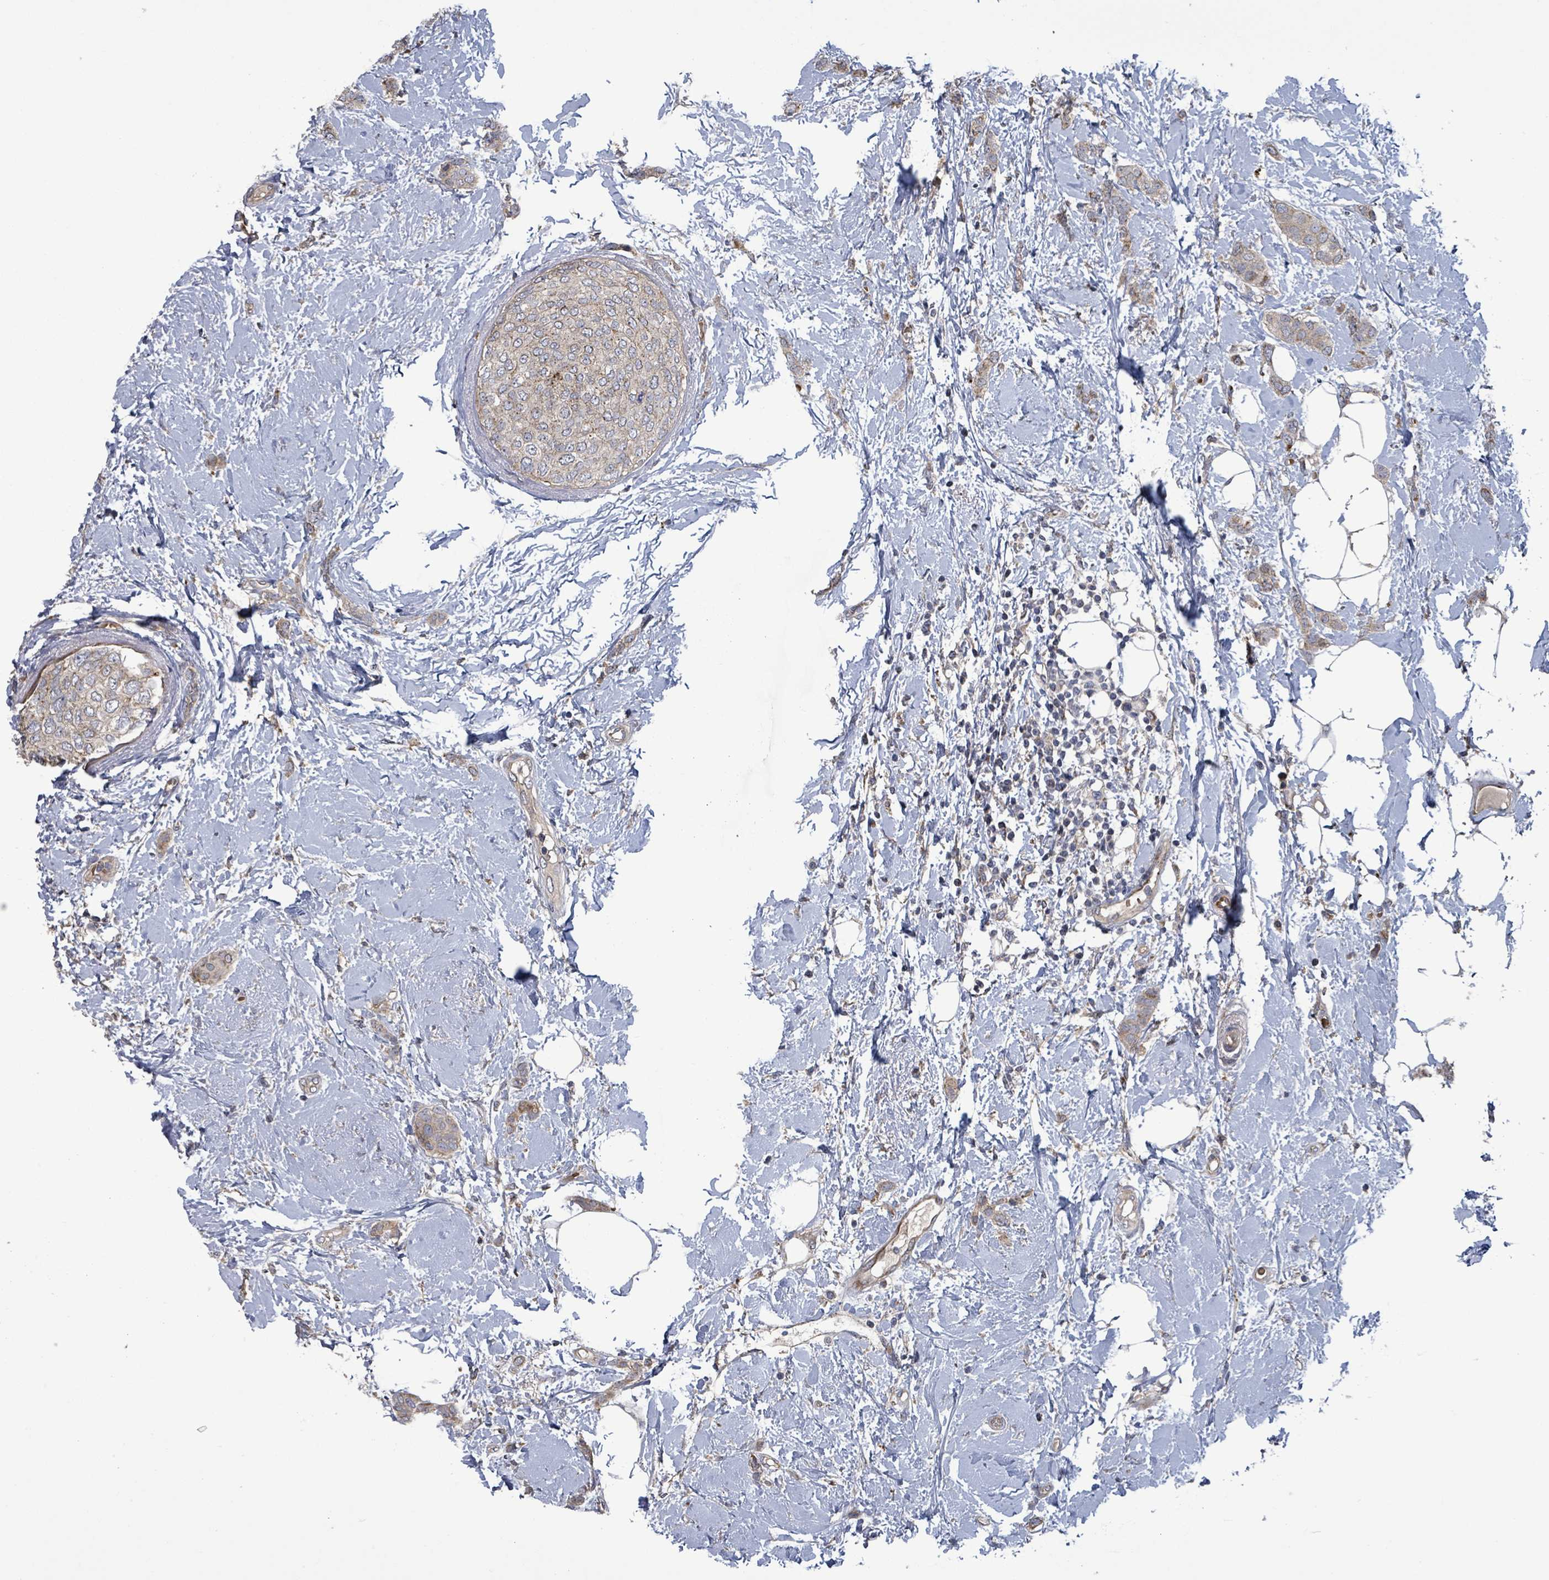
{"staining": {"intensity": "weak", "quantity": ">75%", "location": "cytoplasmic/membranous"}, "tissue": "breast cancer", "cell_type": "Tumor cells", "image_type": "cancer", "snomed": [{"axis": "morphology", "description": "Duct carcinoma"}, {"axis": "topography", "description": "Breast"}], "caption": "Tumor cells exhibit low levels of weak cytoplasmic/membranous expression in about >75% of cells in human breast cancer (invasive ductal carcinoma).", "gene": "DIPK2A", "patient": {"sex": "female", "age": 72}}